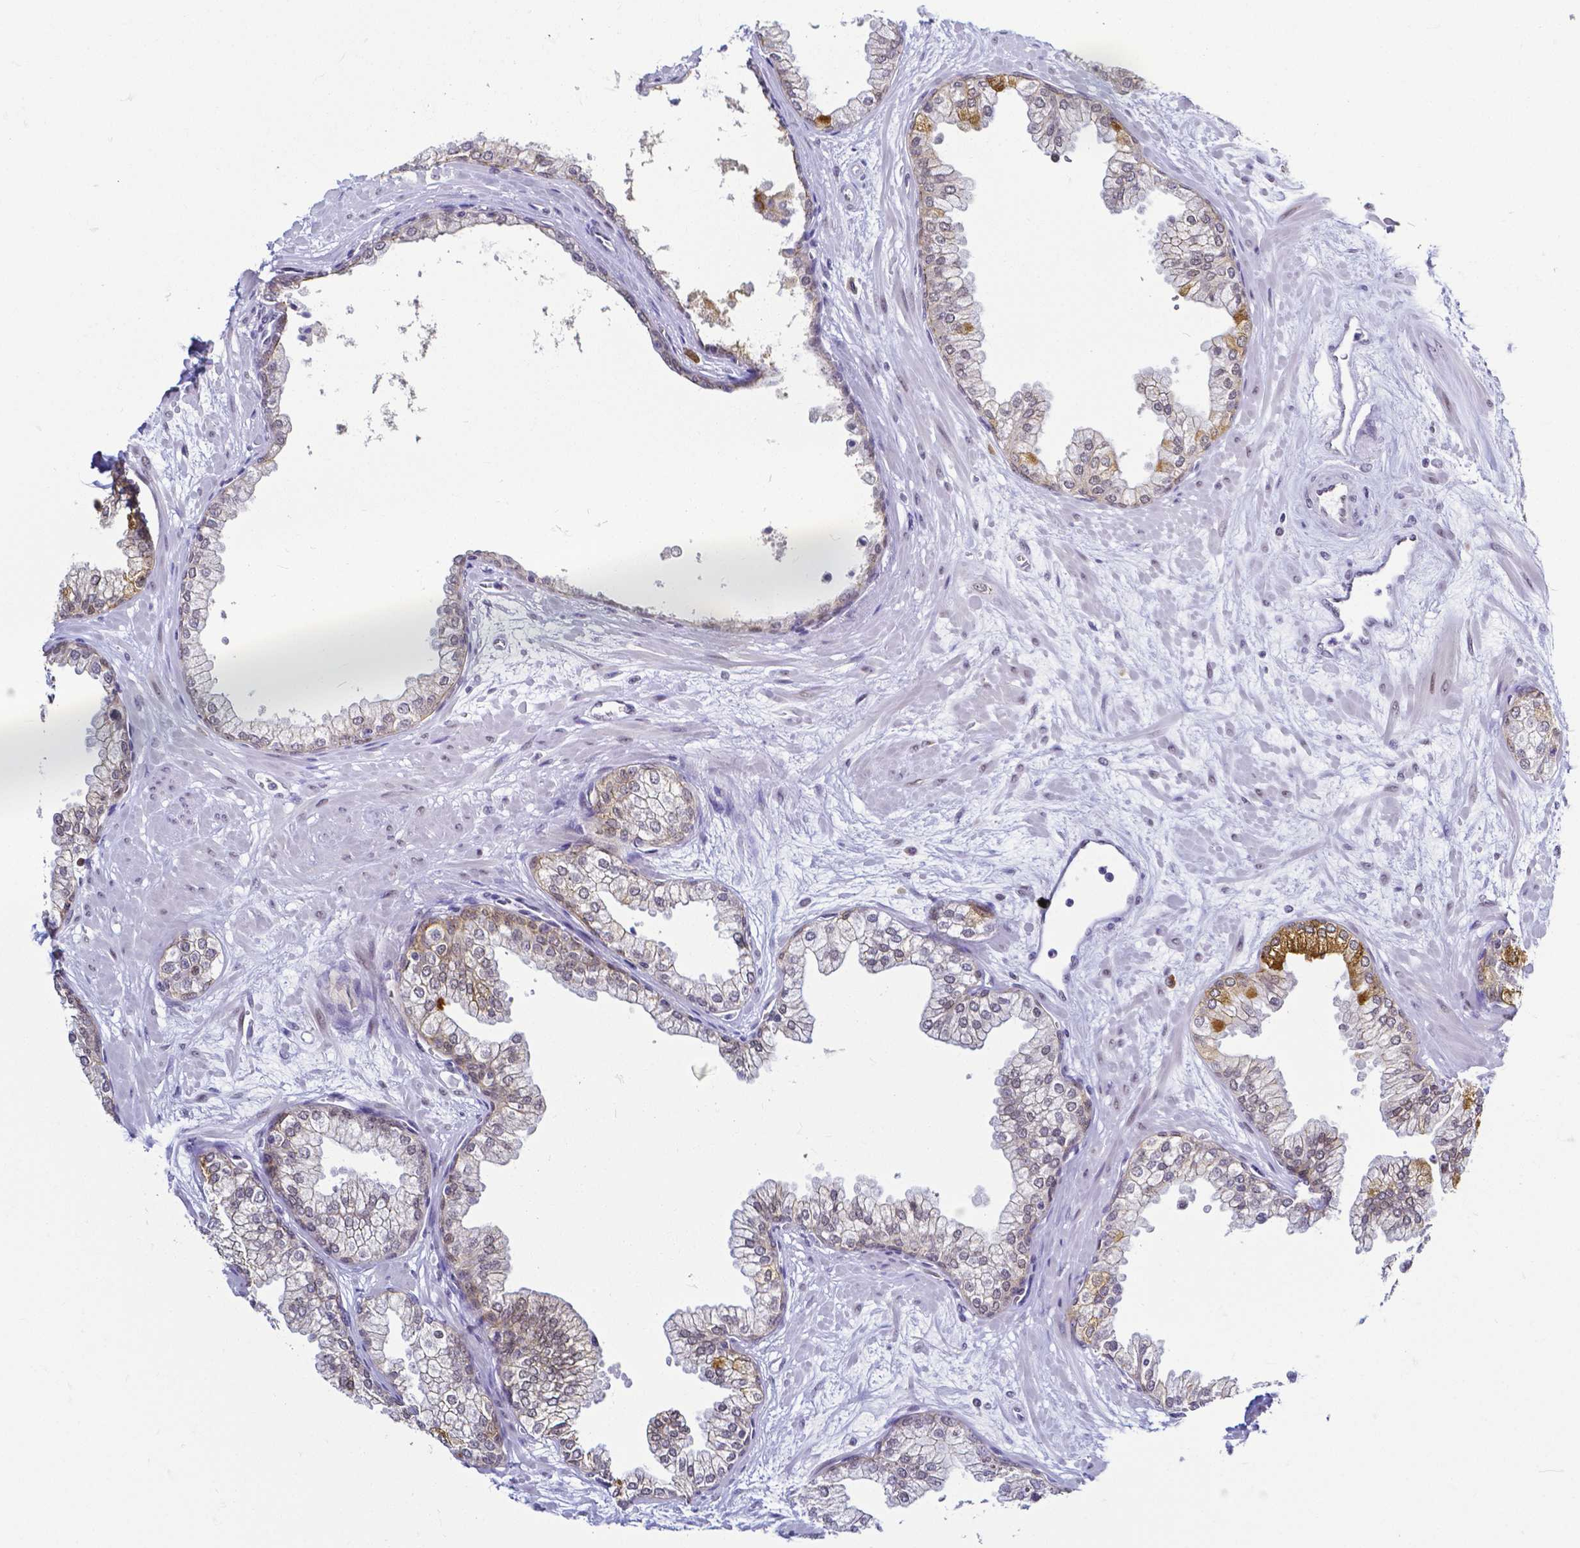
{"staining": {"intensity": "moderate", "quantity": "25%-75%", "location": "nuclear"}, "tissue": "prostate", "cell_type": "Glandular cells", "image_type": "normal", "snomed": [{"axis": "morphology", "description": "Normal tissue, NOS"}, {"axis": "topography", "description": "Prostate"}, {"axis": "topography", "description": "Peripheral nerve tissue"}], "caption": "Immunohistochemistry of benign prostate demonstrates medium levels of moderate nuclear staining in about 25%-75% of glandular cells.", "gene": "FAM83G", "patient": {"sex": "male", "age": 61}}